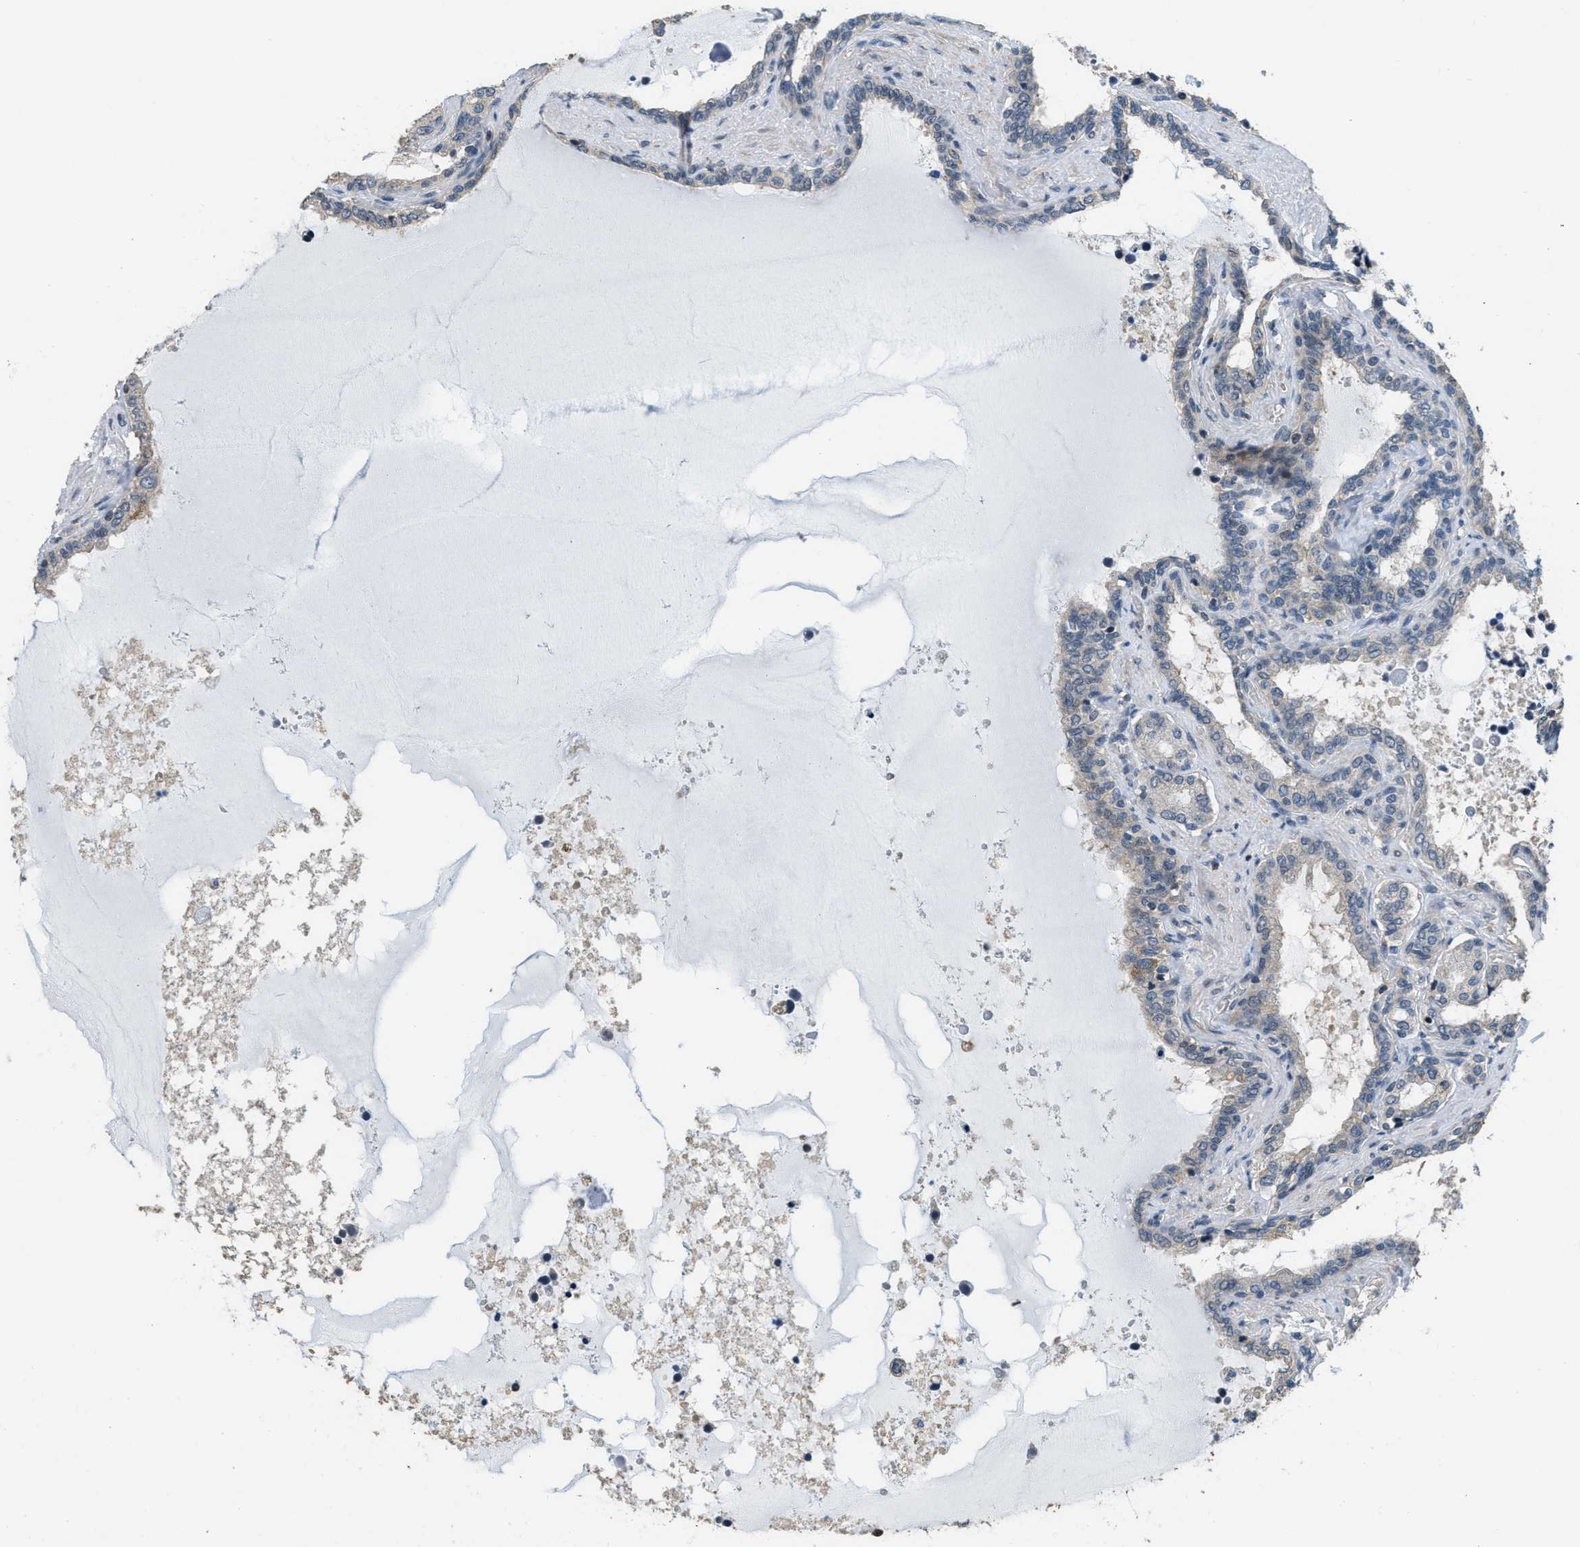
{"staining": {"intensity": "weak", "quantity": "<25%", "location": "cytoplasmic/membranous"}, "tissue": "seminal vesicle", "cell_type": "Glandular cells", "image_type": "normal", "snomed": [{"axis": "morphology", "description": "Normal tissue, NOS"}, {"axis": "topography", "description": "Seminal veicle"}], "caption": "Benign seminal vesicle was stained to show a protein in brown. There is no significant staining in glandular cells.", "gene": "NAT1", "patient": {"sex": "male", "age": 46}}